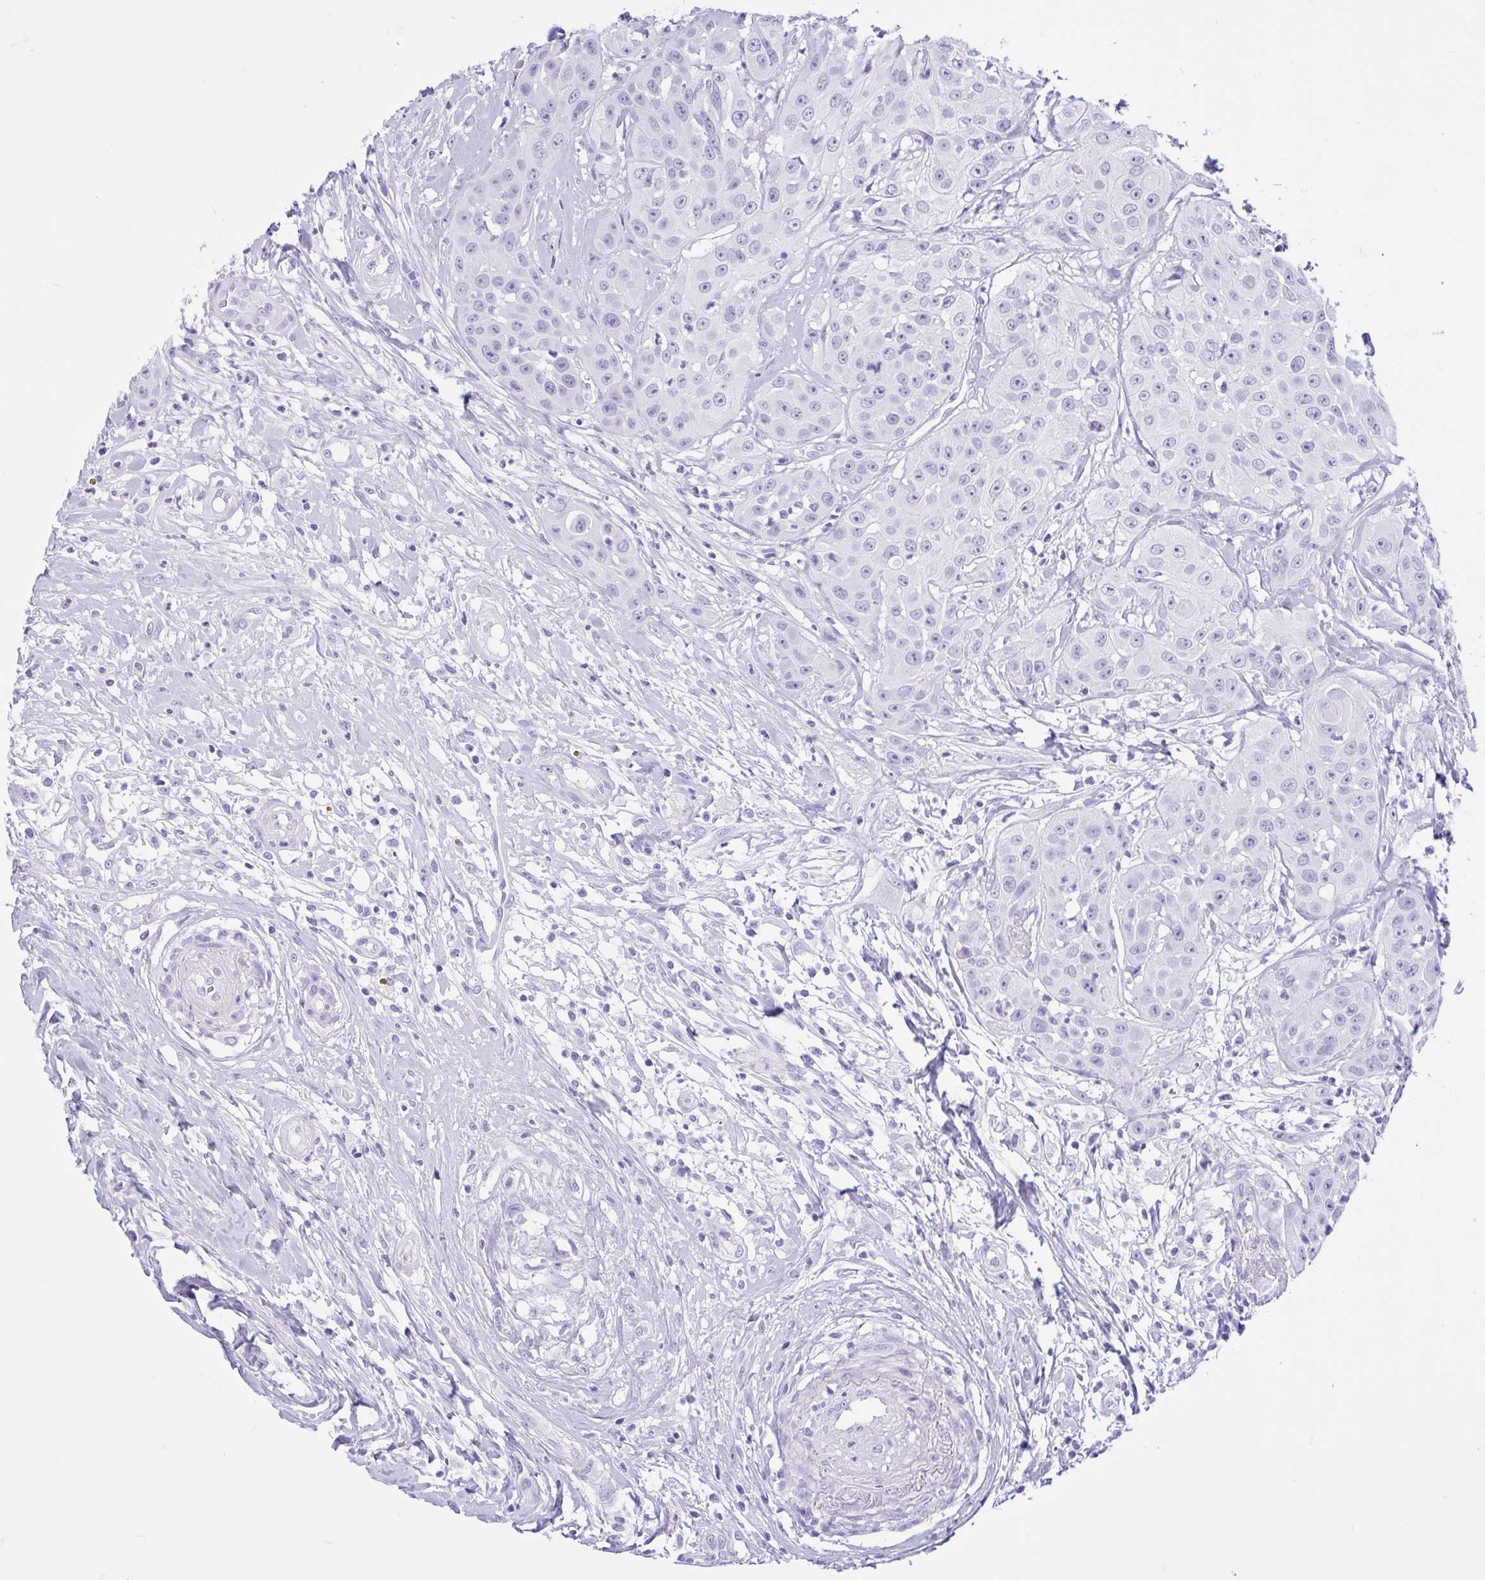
{"staining": {"intensity": "negative", "quantity": "none", "location": "none"}, "tissue": "head and neck cancer", "cell_type": "Tumor cells", "image_type": "cancer", "snomed": [{"axis": "morphology", "description": "Squamous cell carcinoma, NOS"}, {"axis": "topography", "description": "Head-Neck"}], "caption": "High magnification brightfield microscopy of squamous cell carcinoma (head and neck) stained with DAB (brown) and counterstained with hematoxylin (blue): tumor cells show no significant staining.", "gene": "IAPP", "patient": {"sex": "male", "age": 83}}